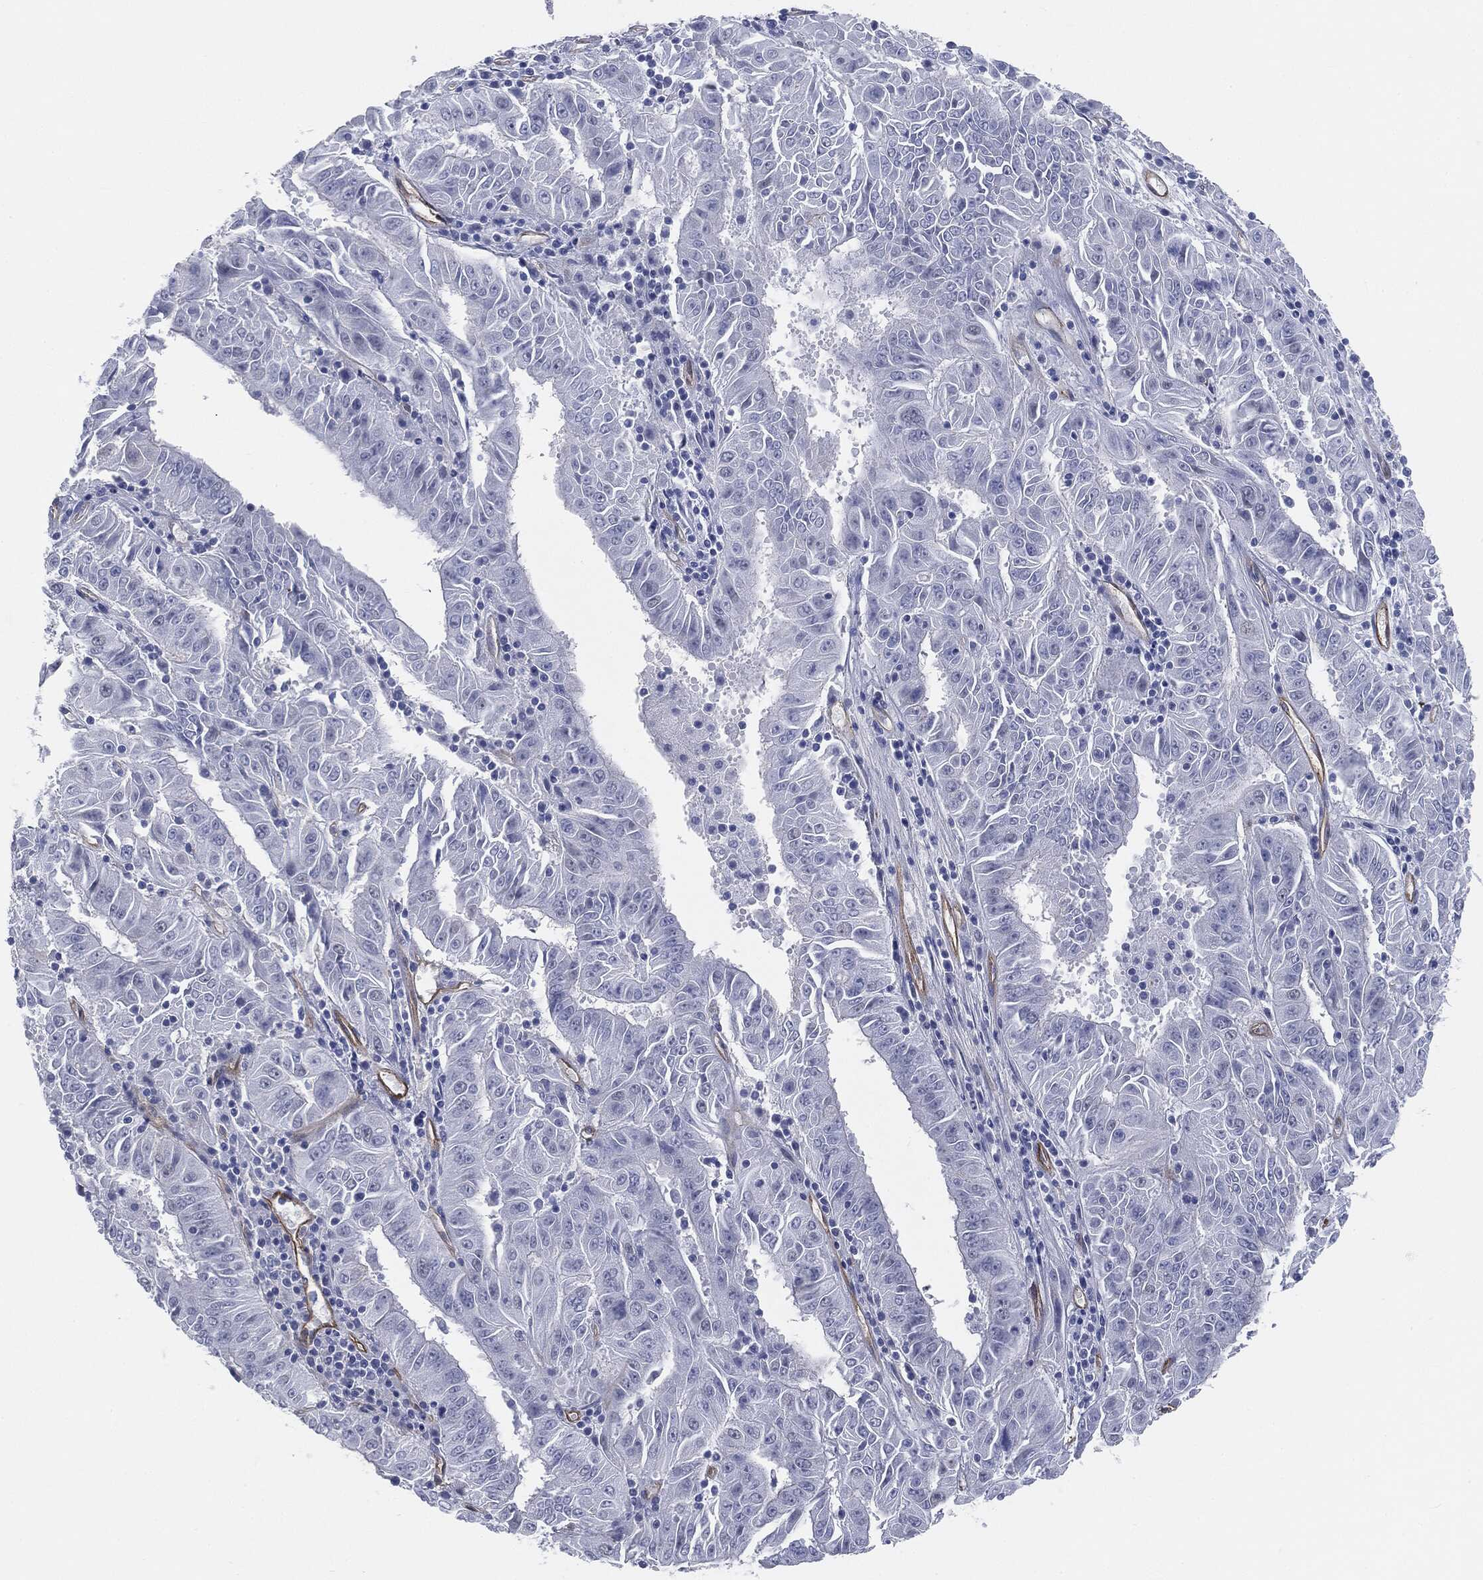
{"staining": {"intensity": "negative", "quantity": "none", "location": "none"}, "tissue": "pancreatic cancer", "cell_type": "Tumor cells", "image_type": "cancer", "snomed": [{"axis": "morphology", "description": "Adenocarcinoma, NOS"}, {"axis": "topography", "description": "Pancreas"}], "caption": "Pancreatic cancer stained for a protein using immunohistochemistry (IHC) demonstrates no positivity tumor cells.", "gene": "MUC5AC", "patient": {"sex": "male", "age": 63}}